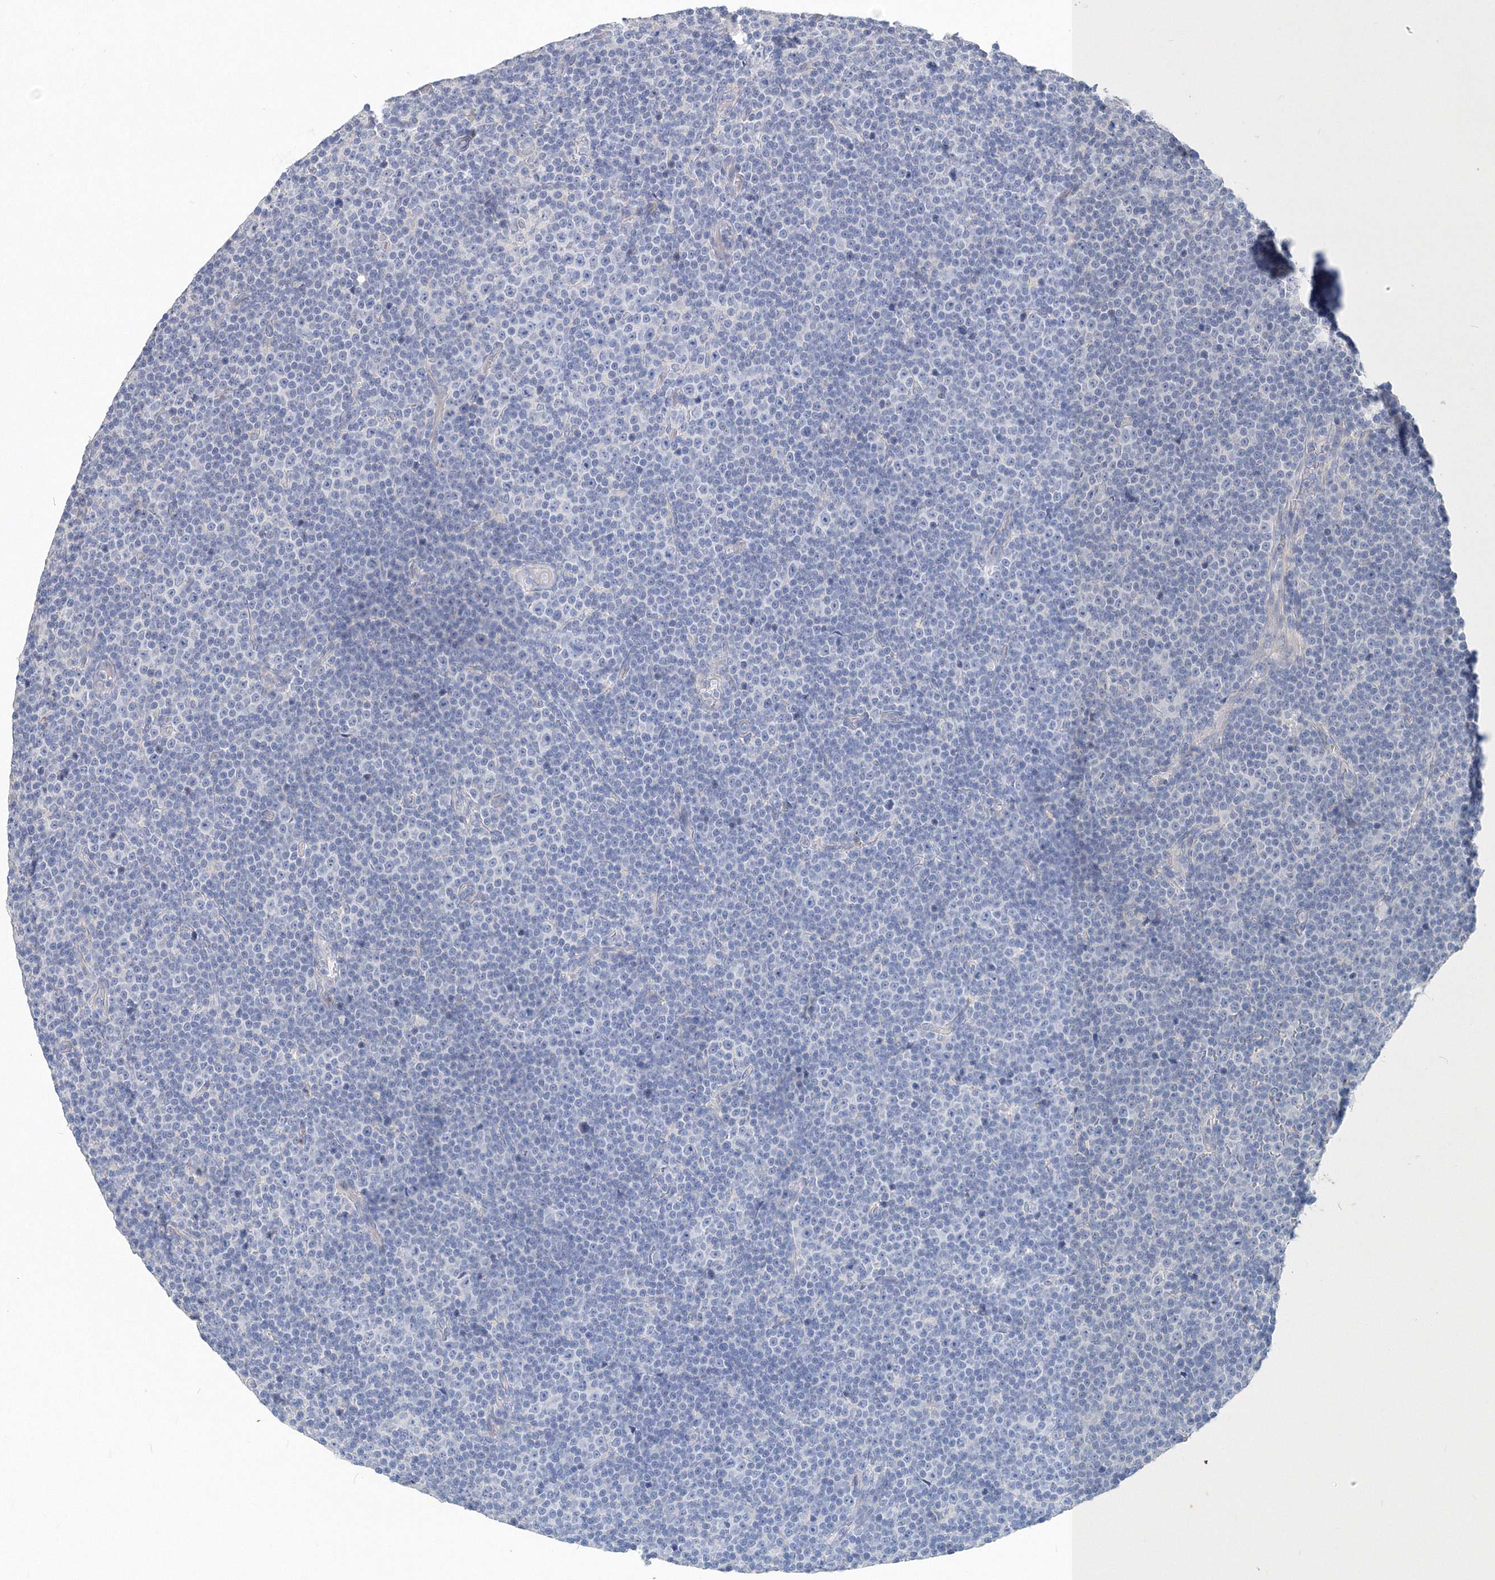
{"staining": {"intensity": "negative", "quantity": "none", "location": "none"}, "tissue": "lymphoma", "cell_type": "Tumor cells", "image_type": "cancer", "snomed": [{"axis": "morphology", "description": "Malignant lymphoma, non-Hodgkin's type, Low grade"}, {"axis": "topography", "description": "Lymph node"}], "caption": "IHC of malignant lymphoma, non-Hodgkin's type (low-grade) displays no expression in tumor cells.", "gene": "OSBPL6", "patient": {"sex": "female", "age": 67}}